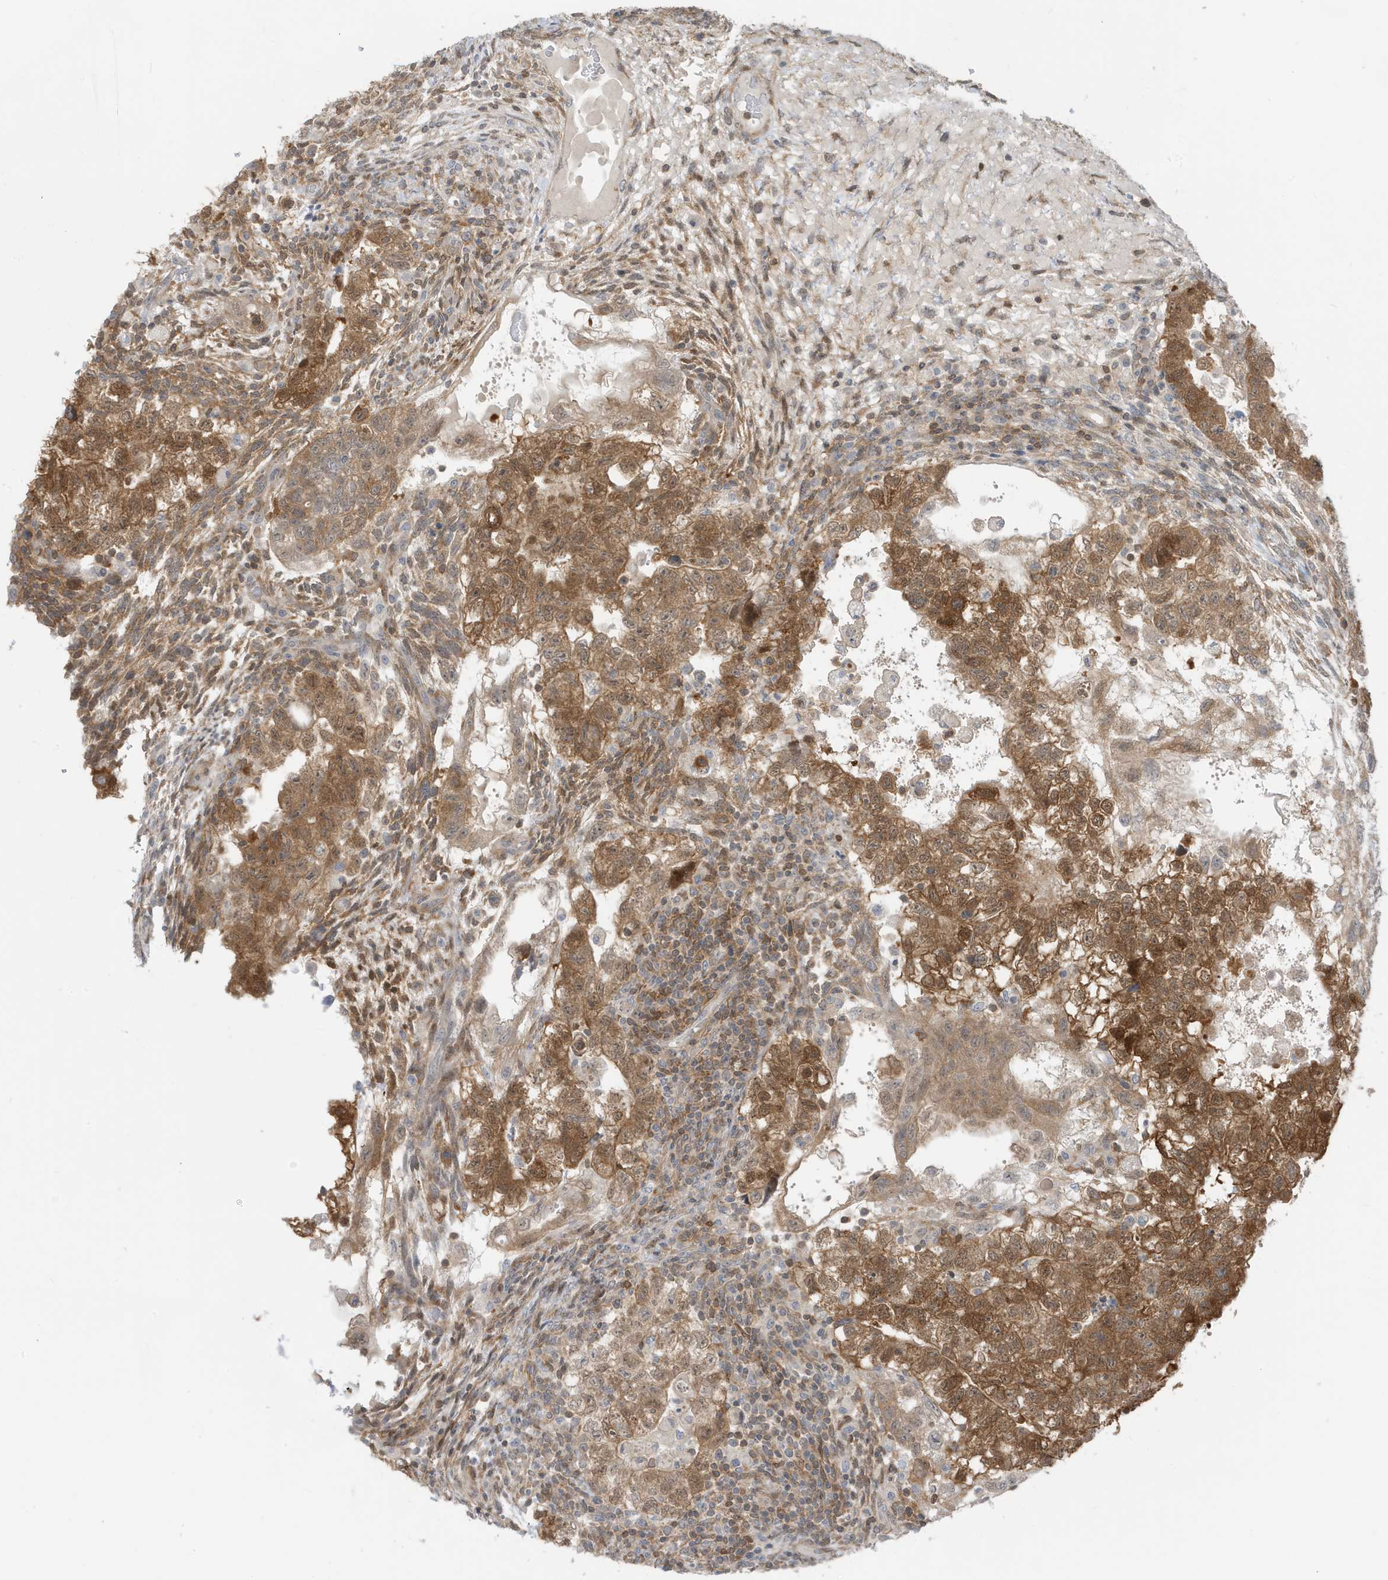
{"staining": {"intensity": "moderate", "quantity": ">75%", "location": "cytoplasmic/membranous"}, "tissue": "testis cancer", "cell_type": "Tumor cells", "image_type": "cancer", "snomed": [{"axis": "morphology", "description": "Carcinoma, Embryonal, NOS"}, {"axis": "topography", "description": "Testis"}], "caption": "Immunohistochemistry (IHC) (DAB (3,3'-diaminobenzidine)) staining of human embryonal carcinoma (testis) exhibits moderate cytoplasmic/membranous protein positivity in approximately >75% of tumor cells.", "gene": "OGA", "patient": {"sex": "male", "age": 36}}